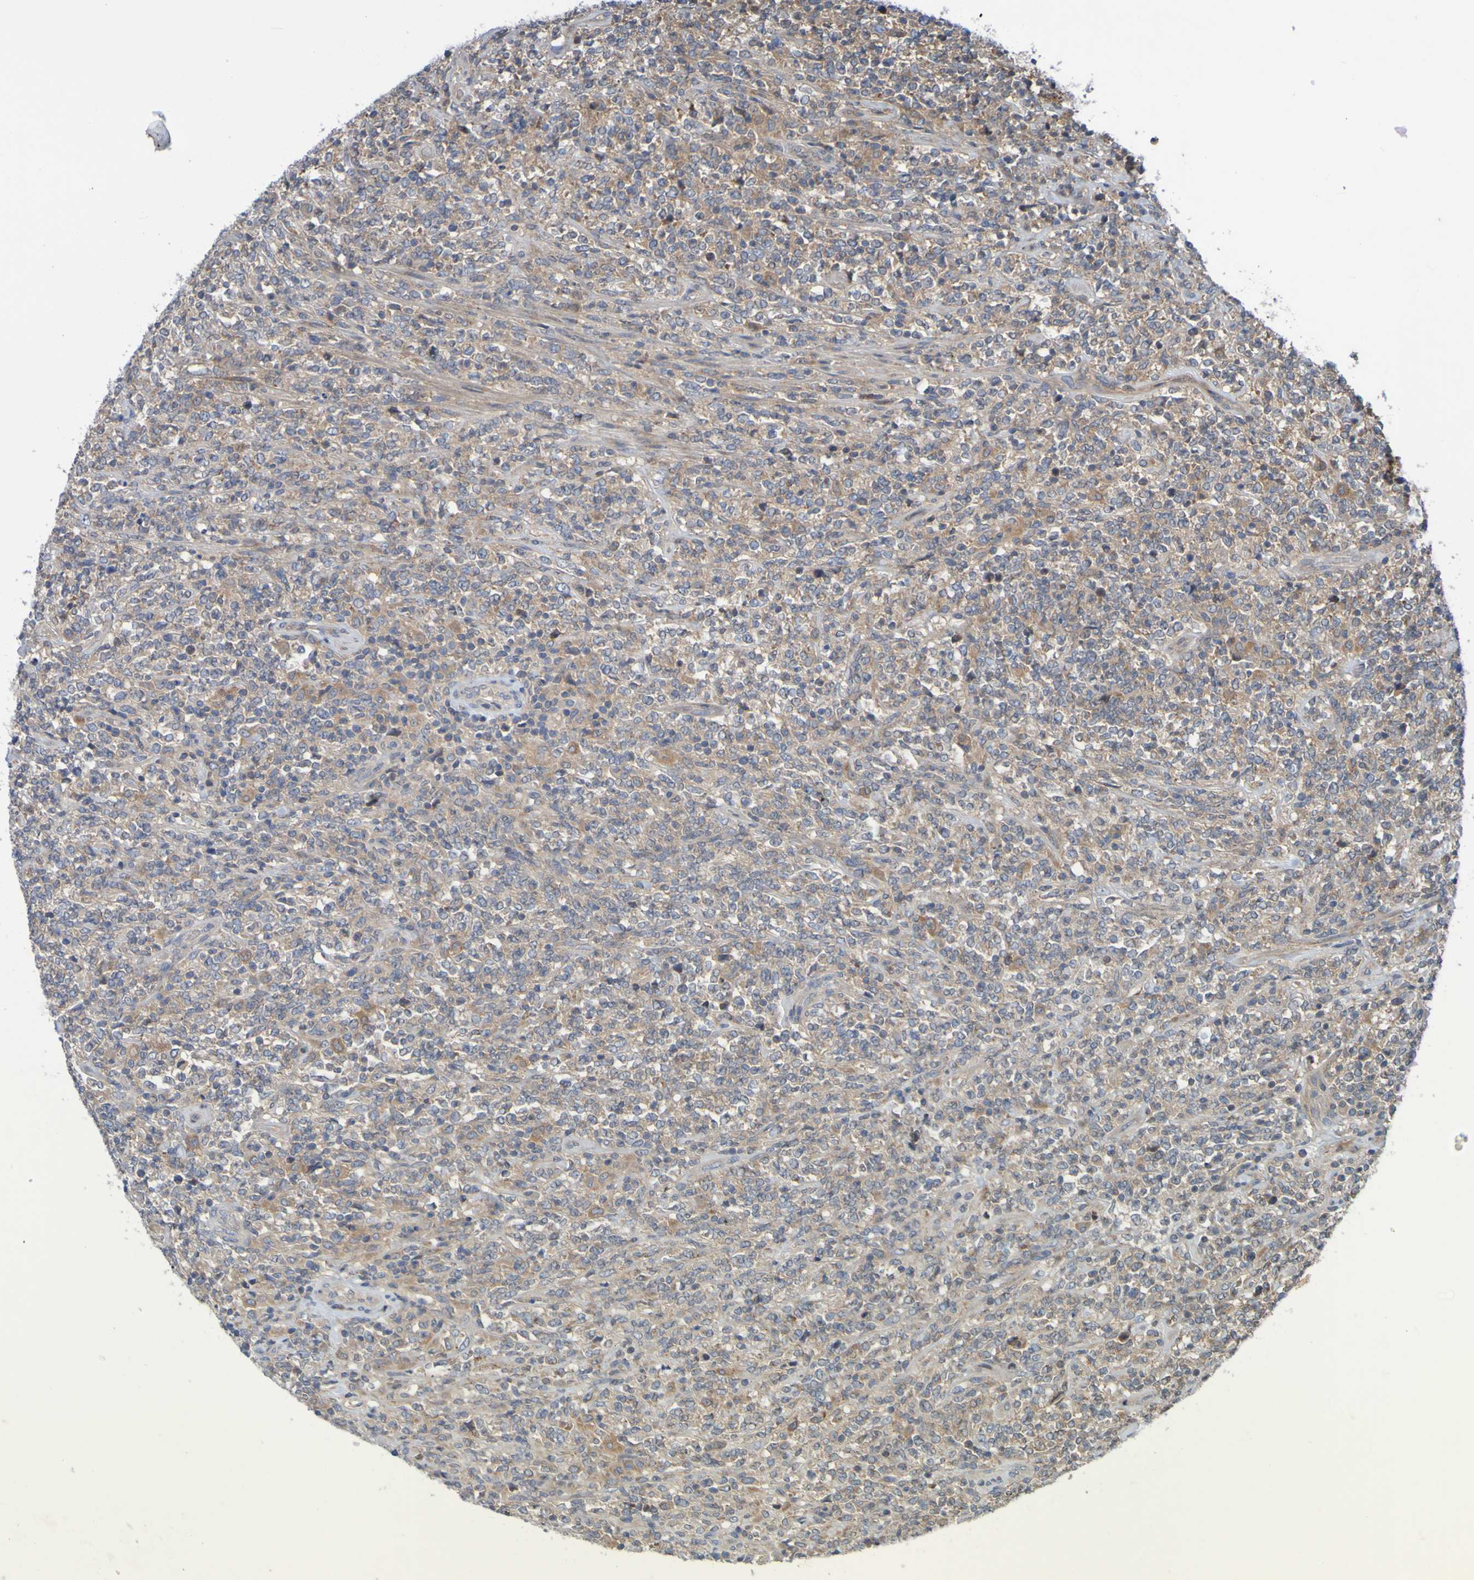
{"staining": {"intensity": "moderate", "quantity": ">75%", "location": "cytoplasmic/membranous"}, "tissue": "lymphoma", "cell_type": "Tumor cells", "image_type": "cancer", "snomed": [{"axis": "morphology", "description": "Malignant lymphoma, non-Hodgkin's type, High grade"}, {"axis": "topography", "description": "Soft tissue"}], "caption": "Malignant lymphoma, non-Hodgkin's type (high-grade) stained for a protein (brown) demonstrates moderate cytoplasmic/membranous positive staining in approximately >75% of tumor cells.", "gene": "SDK1", "patient": {"sex": "male", "age": 18}}